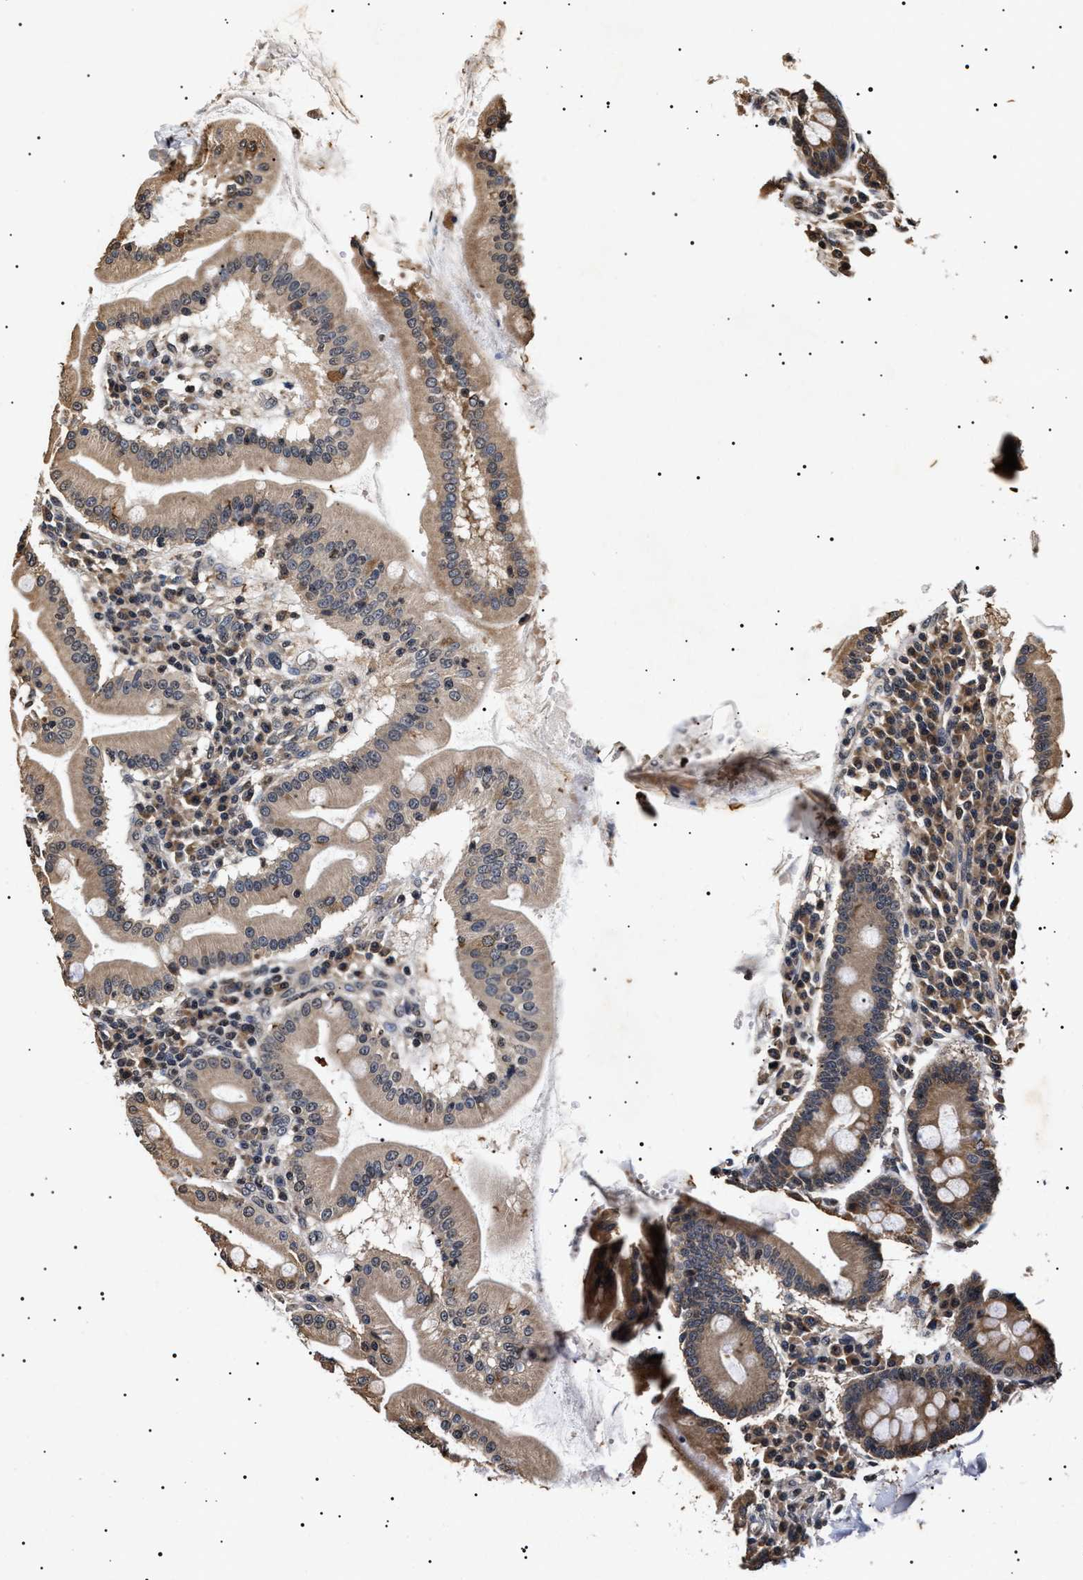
{"staining": {"intensity": "moderate", "quantity": ">75%", "location": "cytoplasmic/membranous"}, "tissue": "duodenum", "cell_type": "Glandular cells", "image_type": "normal", "snomed": [{"axis": "morphology", "description": "Normal tissue, NOS"}, {"axis": "topography", "description": "Duodenum"}], "caption": "IHC (DAB (3,3'-diaminobenzidine)) staining of unremarkable human duodenum exhibits moderate cytoplasmic/membranous protein positivity in about >75% of glandular cells.", "gene": "KIF21A", "patient": {"sex": "male", "age": 50}}